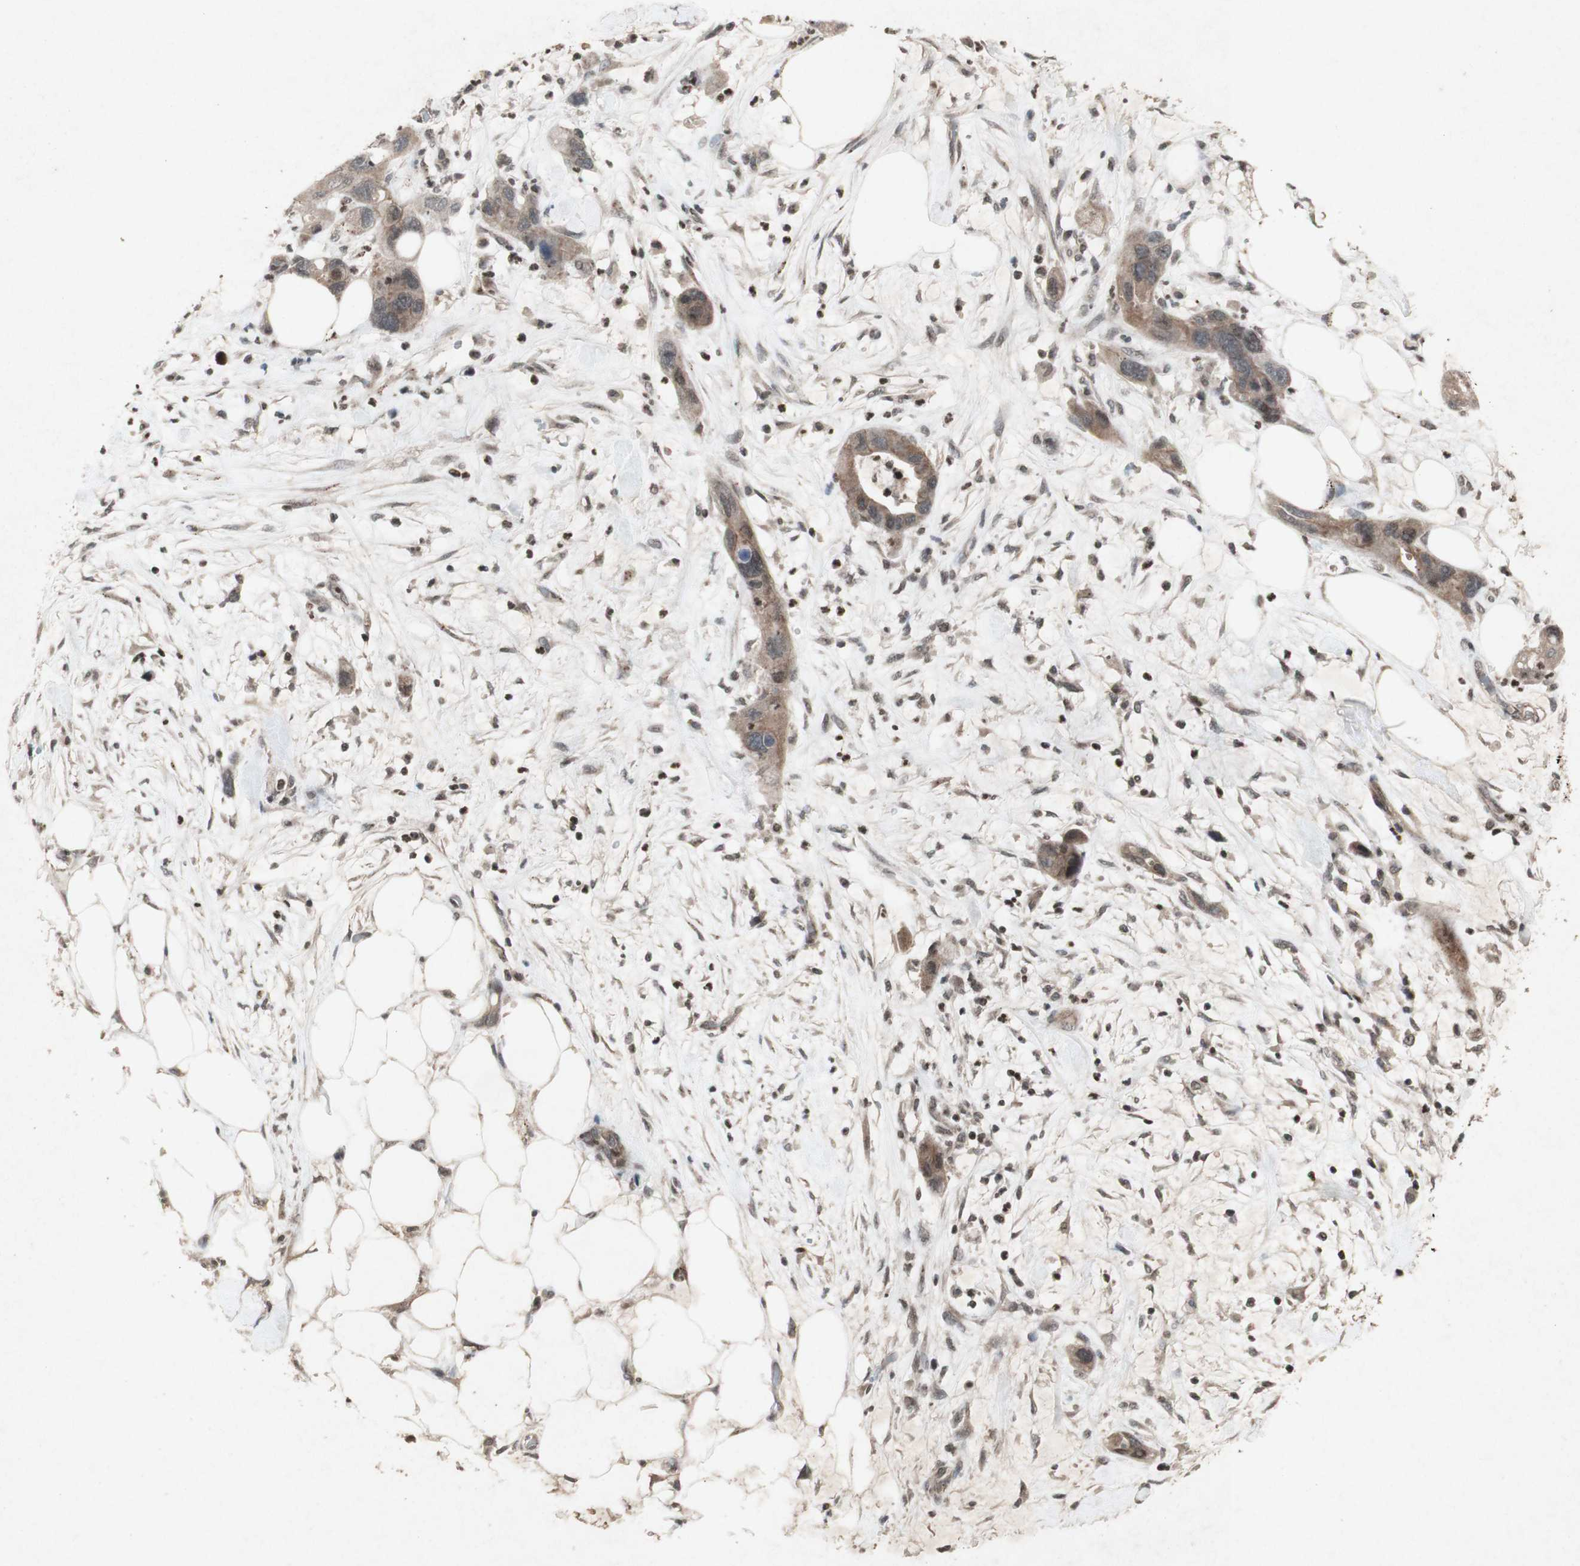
{"staining": {"intensity": "weak", "quantity": ">75%", "location": "cytoplasmic/membranous"}, "tissue": "pancreatic cancer", "cell_type": "Tumor cells", "image_type": "cancer", "snomed": [{"axis": "morphology", "description": "Adenocarcinoma, NOS"}, {"axis": "topography", "description": "Pancreas"}], "caption": "Pancreatic adenocarcinoma stained for a protein (brown) shows weak cytoplasmic/membranous positive staining in about >75% of tumor cells.", "gene": "PLXNA1", "patient": {"sex": "female", "age": 71}}